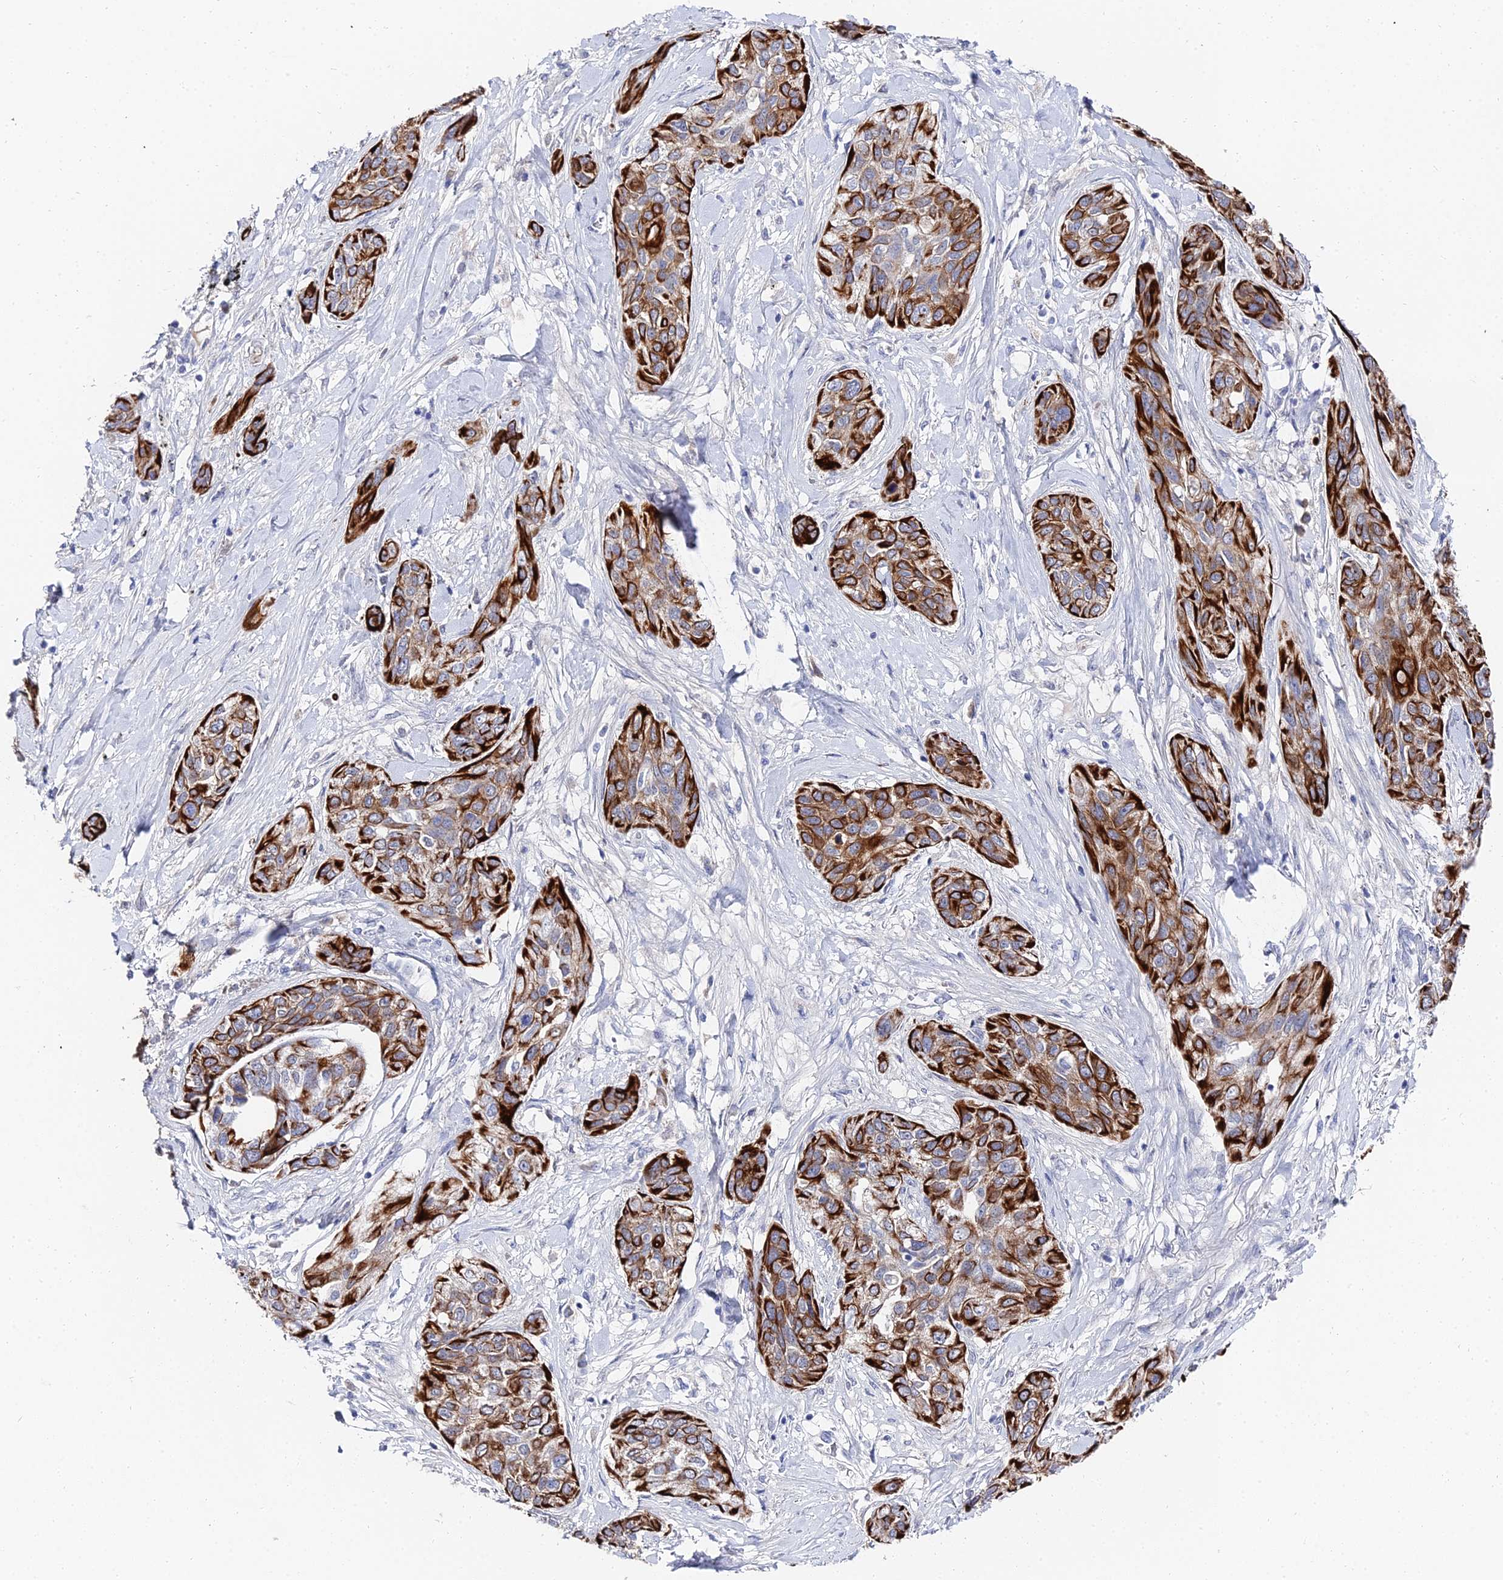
{"staining": {"intensity": "strong", "quantity": ">75%", "location": "cytoplasmic/membranous"}, "tissue": "lung cancer", "cell_type": "Tumor cells", "image_type": "cancer", "snomed": [{"axis": "morphology", "description": "Squamous cell carcinoma, NOS"}, {"axis": "topography", "description": "Lung"}], "caption": "The photomicrograph reveals immunohistochemical staining of squamous cell carcinoma (lung). There is strong cytoplasmic/membranous expression is identified in approximately >75% of tumor cells. (DAB (3,3'-diaminobenzidine) IHC, brown staining for protein, blue staining for nuclei).", "gene": "KRT17", "patient": {"sex": "female", "age": 70}}